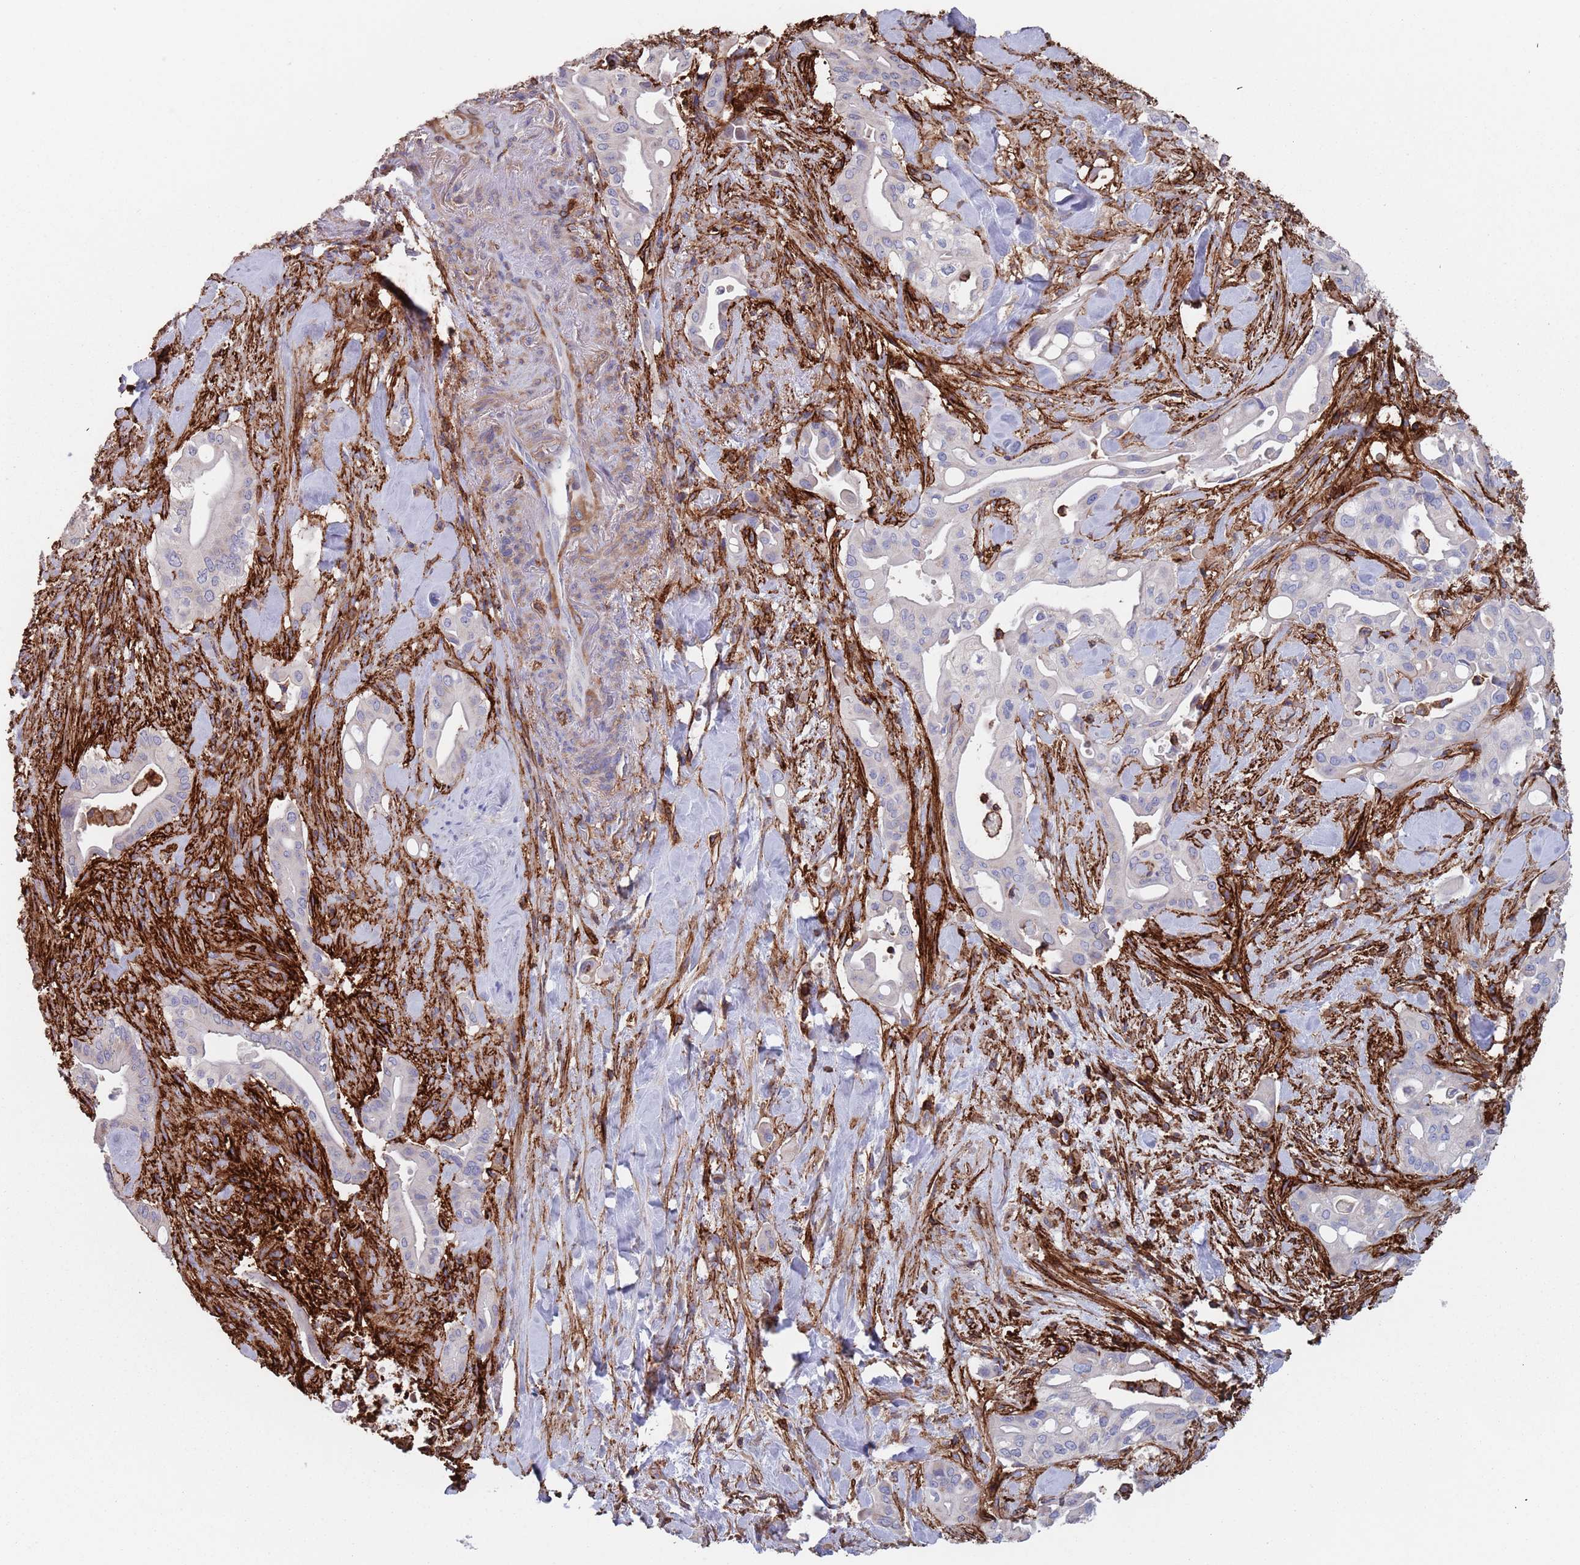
{"staining": {"intensity": "negative", "quantity": "none", "location": "none"}, "tissue": "liver cancer", "cell_type": "Tumor cells", "image_type": "cancer", "snomed": [{"axis": "morphology", "description": "Cholangiocarcinoma"}, {"axis": "topography", "description": "Liver"}], "caption": "Immunohistochemical staining of human liver cancer demonstrates no significant positivity in tumor cells.", "gene": "RNF144A", "patient": {"sex": "female", "age": 68}}